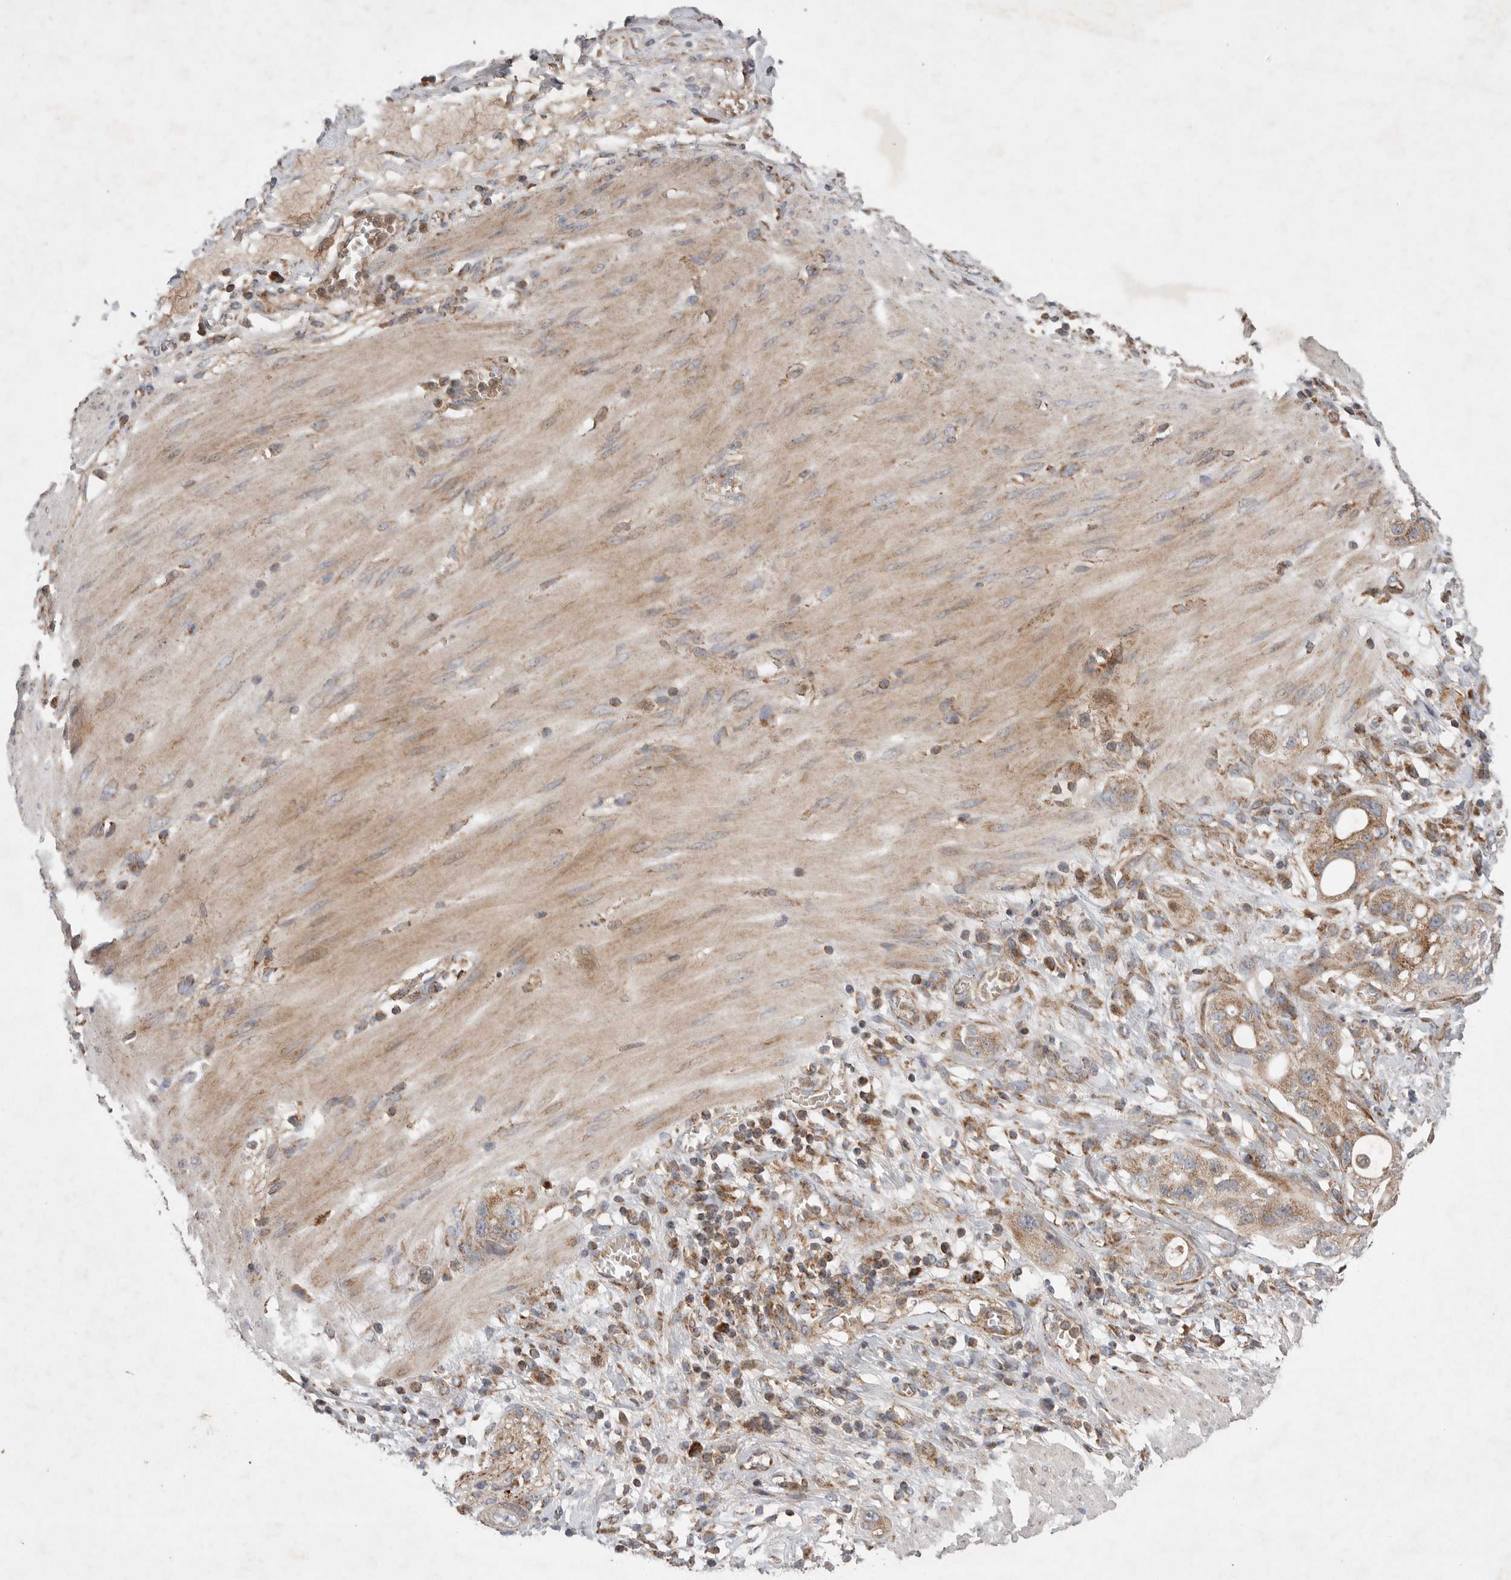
{"staining": {"intensity": "moderate", "quantity": ">75%", "location": "cytoplasmic/membranous"}, "tissue": "stomach cancer", "cell_type": "Tumor cells", "image_type": "cancer", "snomed": [{"axis": "morphology", "description": "Adenocarcinoma, NOS"}, {"axis": "topography", "description": "Stomach"}, {"axis": "topography", "description": "Stomach, lower"}], "caption": "Stomach cancer stained with a brown dye exhibits moderate cytoplasmic/membranous positive positivity in approximately >75% of tumor cells.", "gene": "KIF21B", "patient": {"sex": "female", "age": 48}}